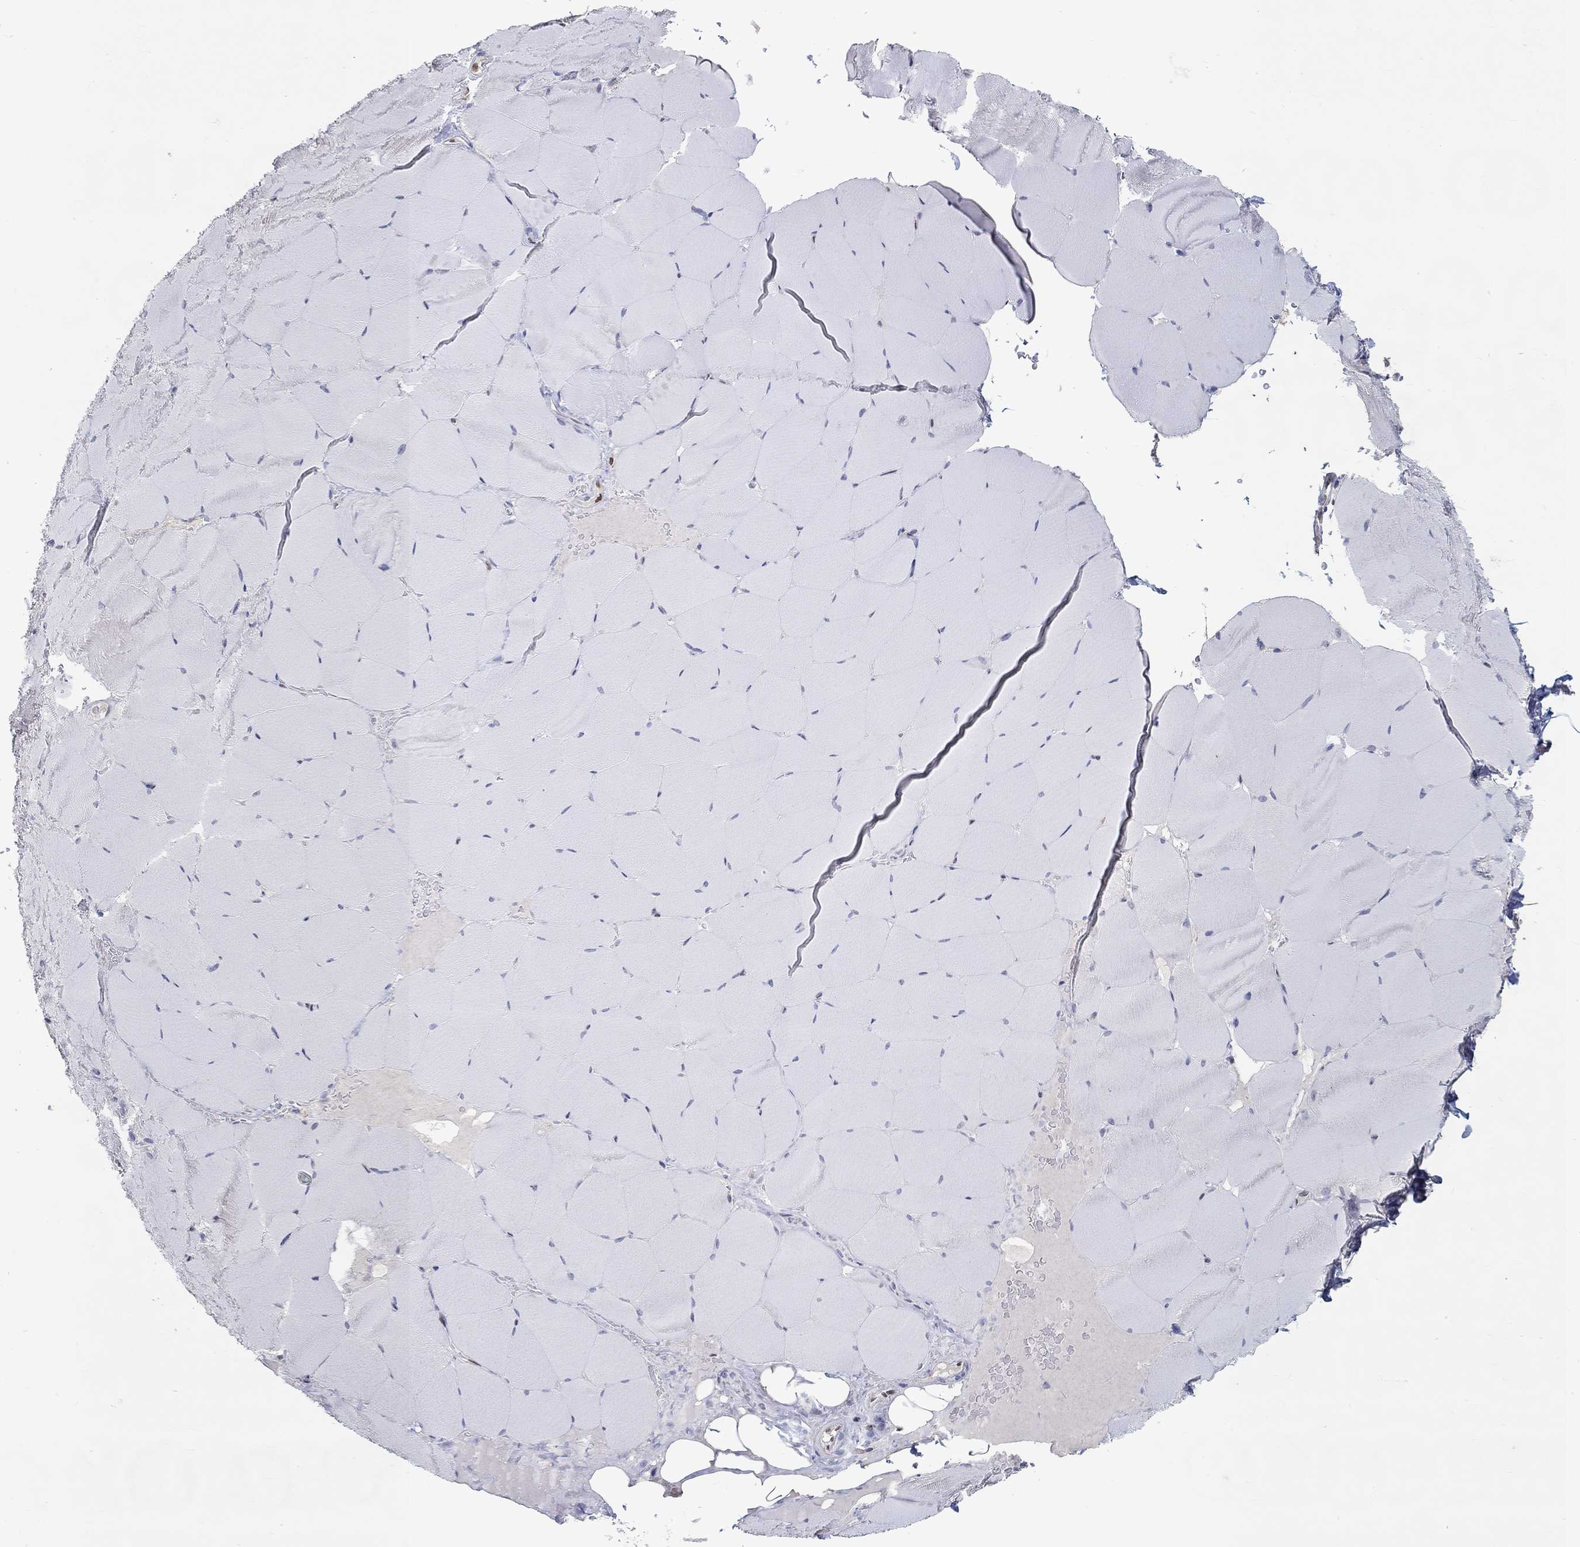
{"staining": {"intensity": "negative", "quantity": "none", "location": "none"}, "tissue": "skeletal muscle", "cell_type": "Myocytes", "image_type": "normal", "snomed": [{"axis": "morphology", "description": "Normal tissue, NOS"}, {"axis": "topography", "description": "Skeletal muscle"}], "caption": "A high-resolution photomicrograph shows immunohistochemistry (IHC) staining of normal skeletal muscle, which demonstrates no significant expression in myocytes. The staining is performed using DAB brown chromogen with nuclei counter-stained in using hematoxylin.", "gene": "FGF2", "patient": {"sex": "female", "age": 37}}